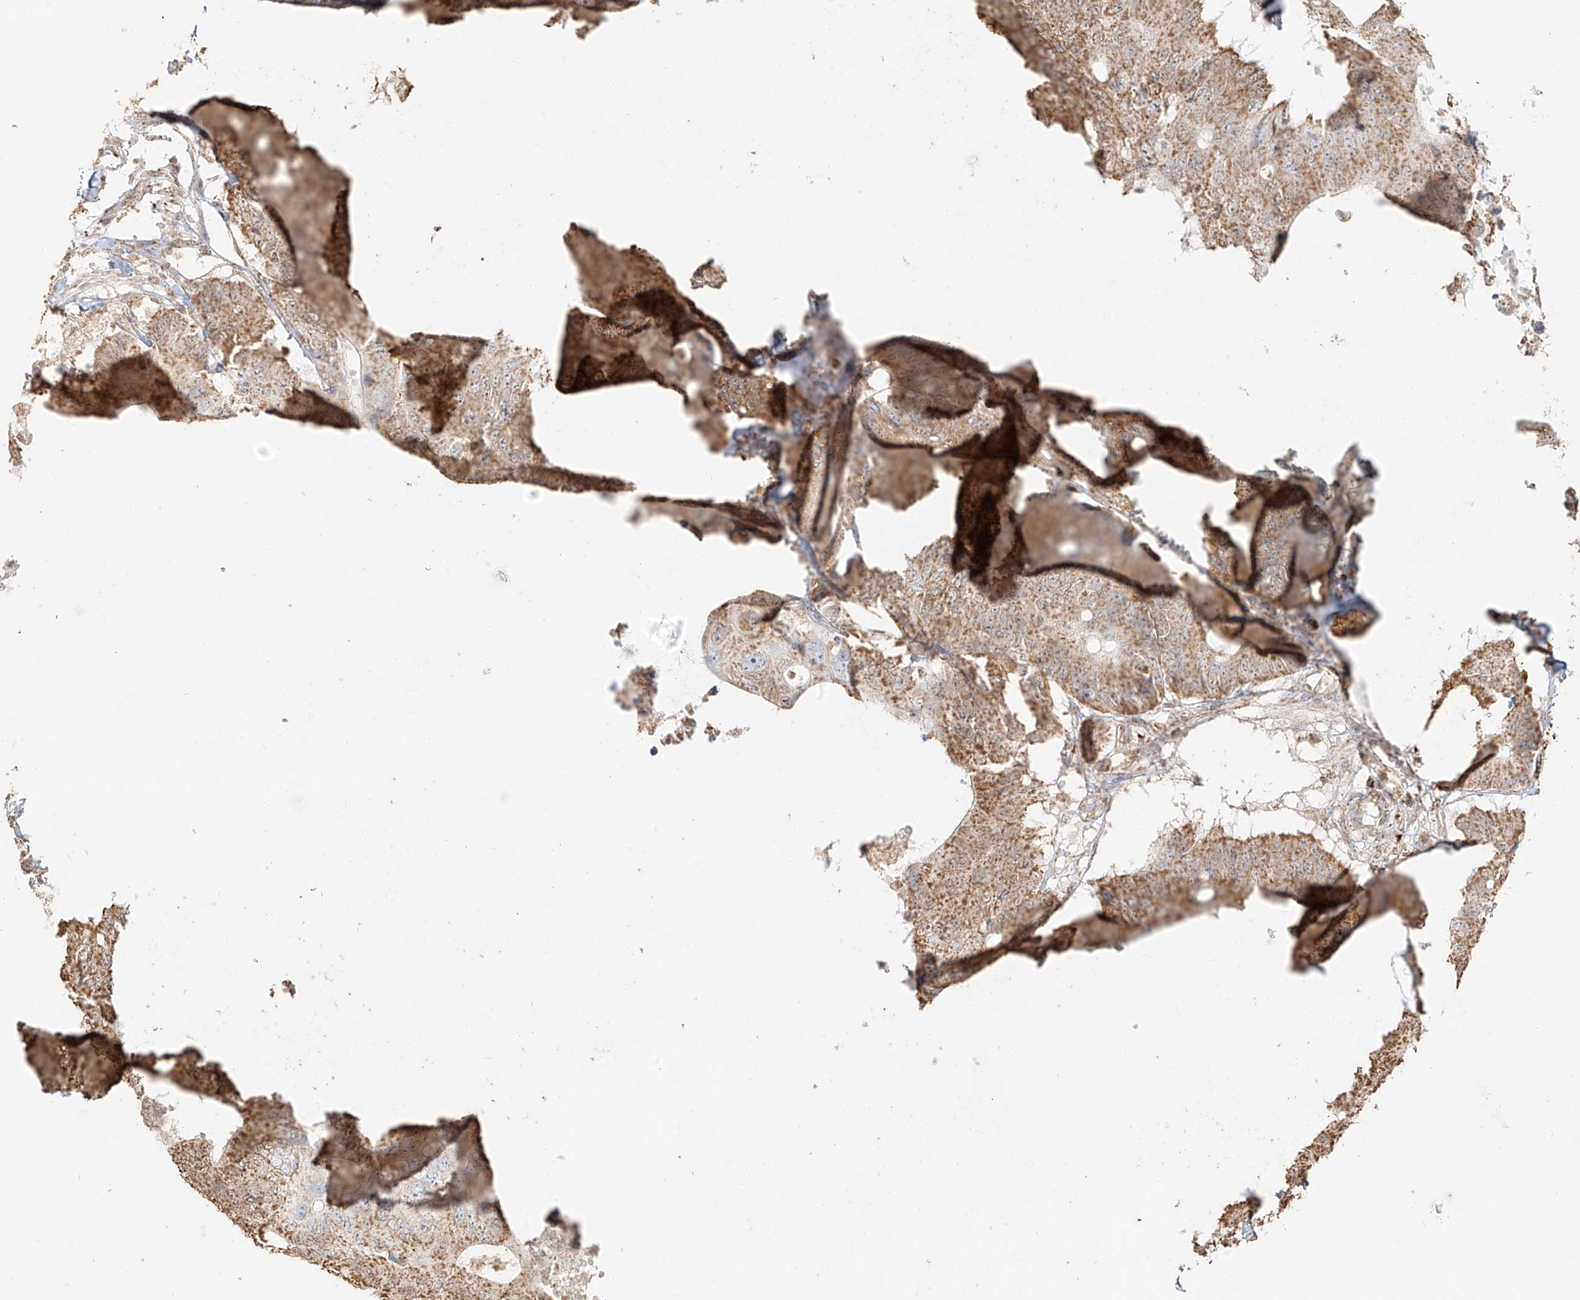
{"staining": {"intensity": "moderate", "quantity": ">75%", "location": "cytoplasmic/membranous"}, "tissue": "colorectal cancer", "cell_type": "Tumor cells", "image_type": "cancer", "snomed": [{"axis": "morphology", "description": "Adenocarcinoma, NOS"}, {"axis": "topography", "description": "Colon"}], "caption": "Human colorectal cancer stained with a protein marker reveals moderate staining in tumor cells.", "gene": "MIPEP", "patient": {"sex": "male", "age": 71}}